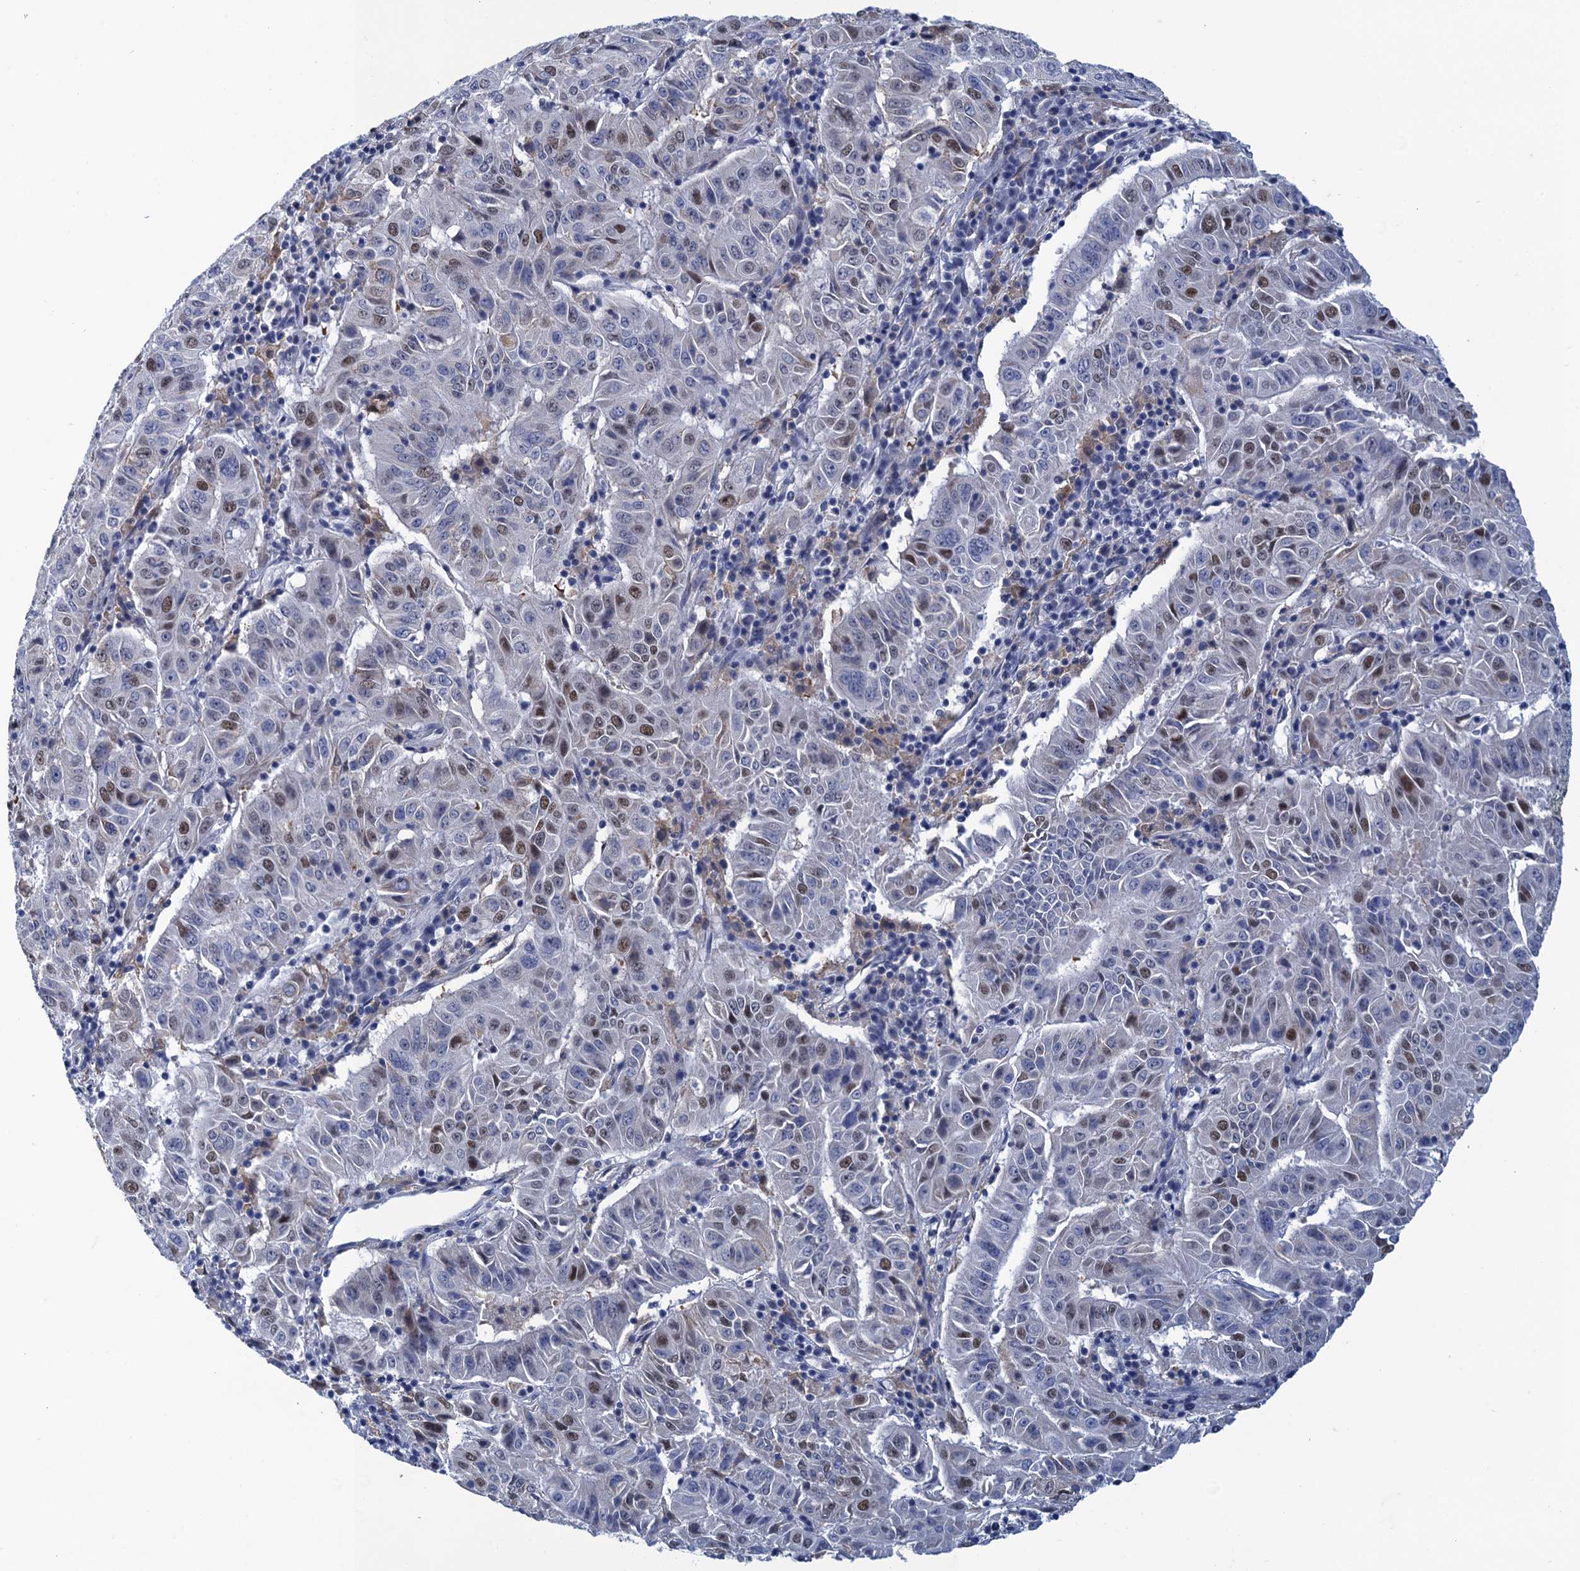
{"staining": {"intensity": "moderate", "quantity": "<25%", "location": "nuclear"}, "tissue": "pancreatic cancer", "cell_type": "Tumor cells", "image_type": "cancer", "snomed": [{"axis": "morphology", "description": "Adenocarcinoma, NOS"}, {"axis": "topography", "description": "Pancreas"}], "caption": "This is an image of immunohistochemistry staining of pancreatic cancer (adenocarcinoma), which shows moderate positivity in the nuclear of tumor cells.", "gene": "GINS3", "patient": {"sex": "male", "age": 63}}